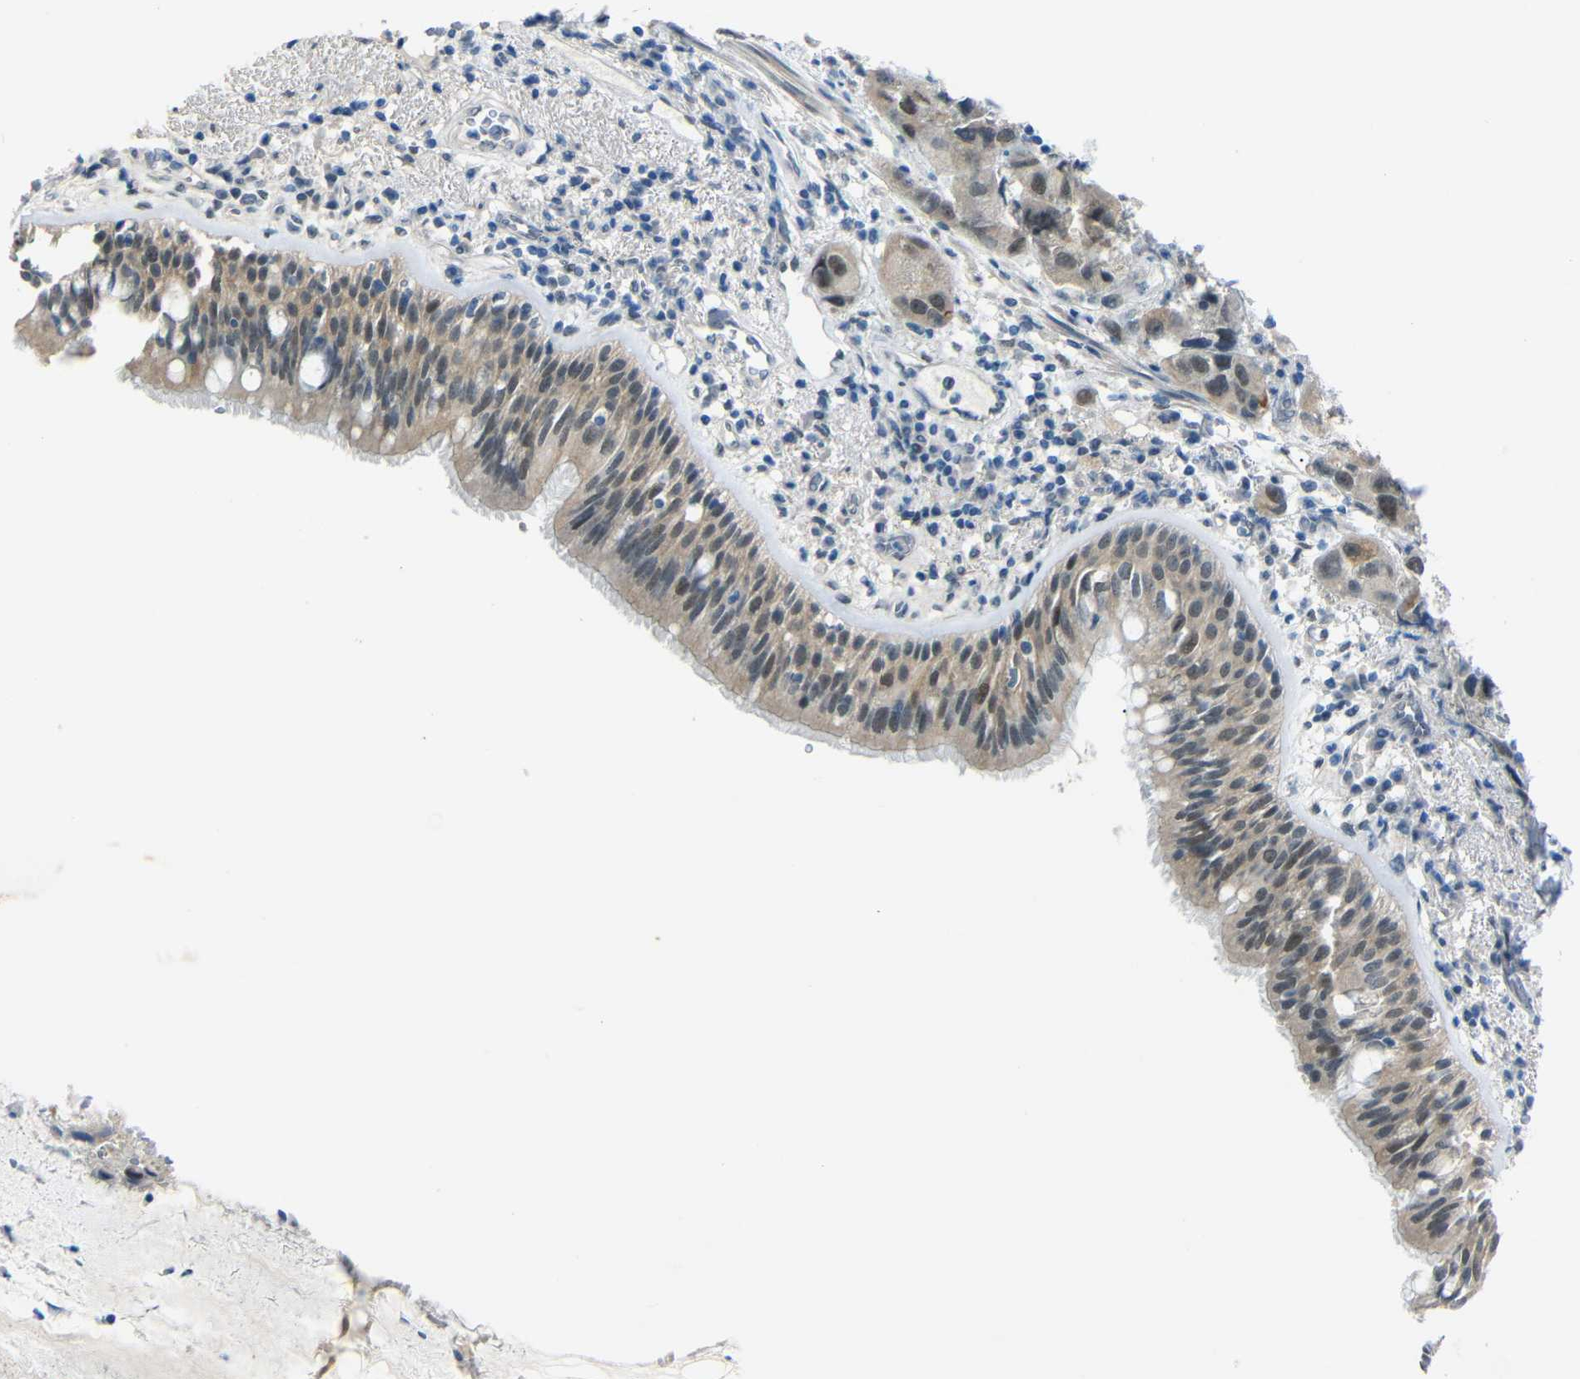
{"staining": {"intensity": "weak", "quantity": ">75%", "location": "cytoplasmic/membranous,nuclear"}, "tissue": "bronchus", "cell_type": "Respiratory epithelial cells", "image_type": "normal", "snomed": [{"axis": "morphology", "description": "Normal tissue, NOS"}, {"axis": "morphology", "description": "Adenocarcinoma, NOS"}, {"axis": "morphology", "description": "Adenocarcinoma, metastatic, NOS"}, {"axis": "topography", "description": "Lymph node"}, {"axis": "topography", "description": "Bronchus"}, {"axis": "topography", "description": "Lung"}], "caption": "This histopathology image exhibits benign bronchus stained with immunohistochemistry (IHC) to label a protein in brown. The cytoplasmic/membranous,nuclear of respiratory epithelial cells show weak positivity for the protein. Nuclei are counter-stained blue.", "gene": "GPR158", "patient": {"sex": "female", "age": 54}}